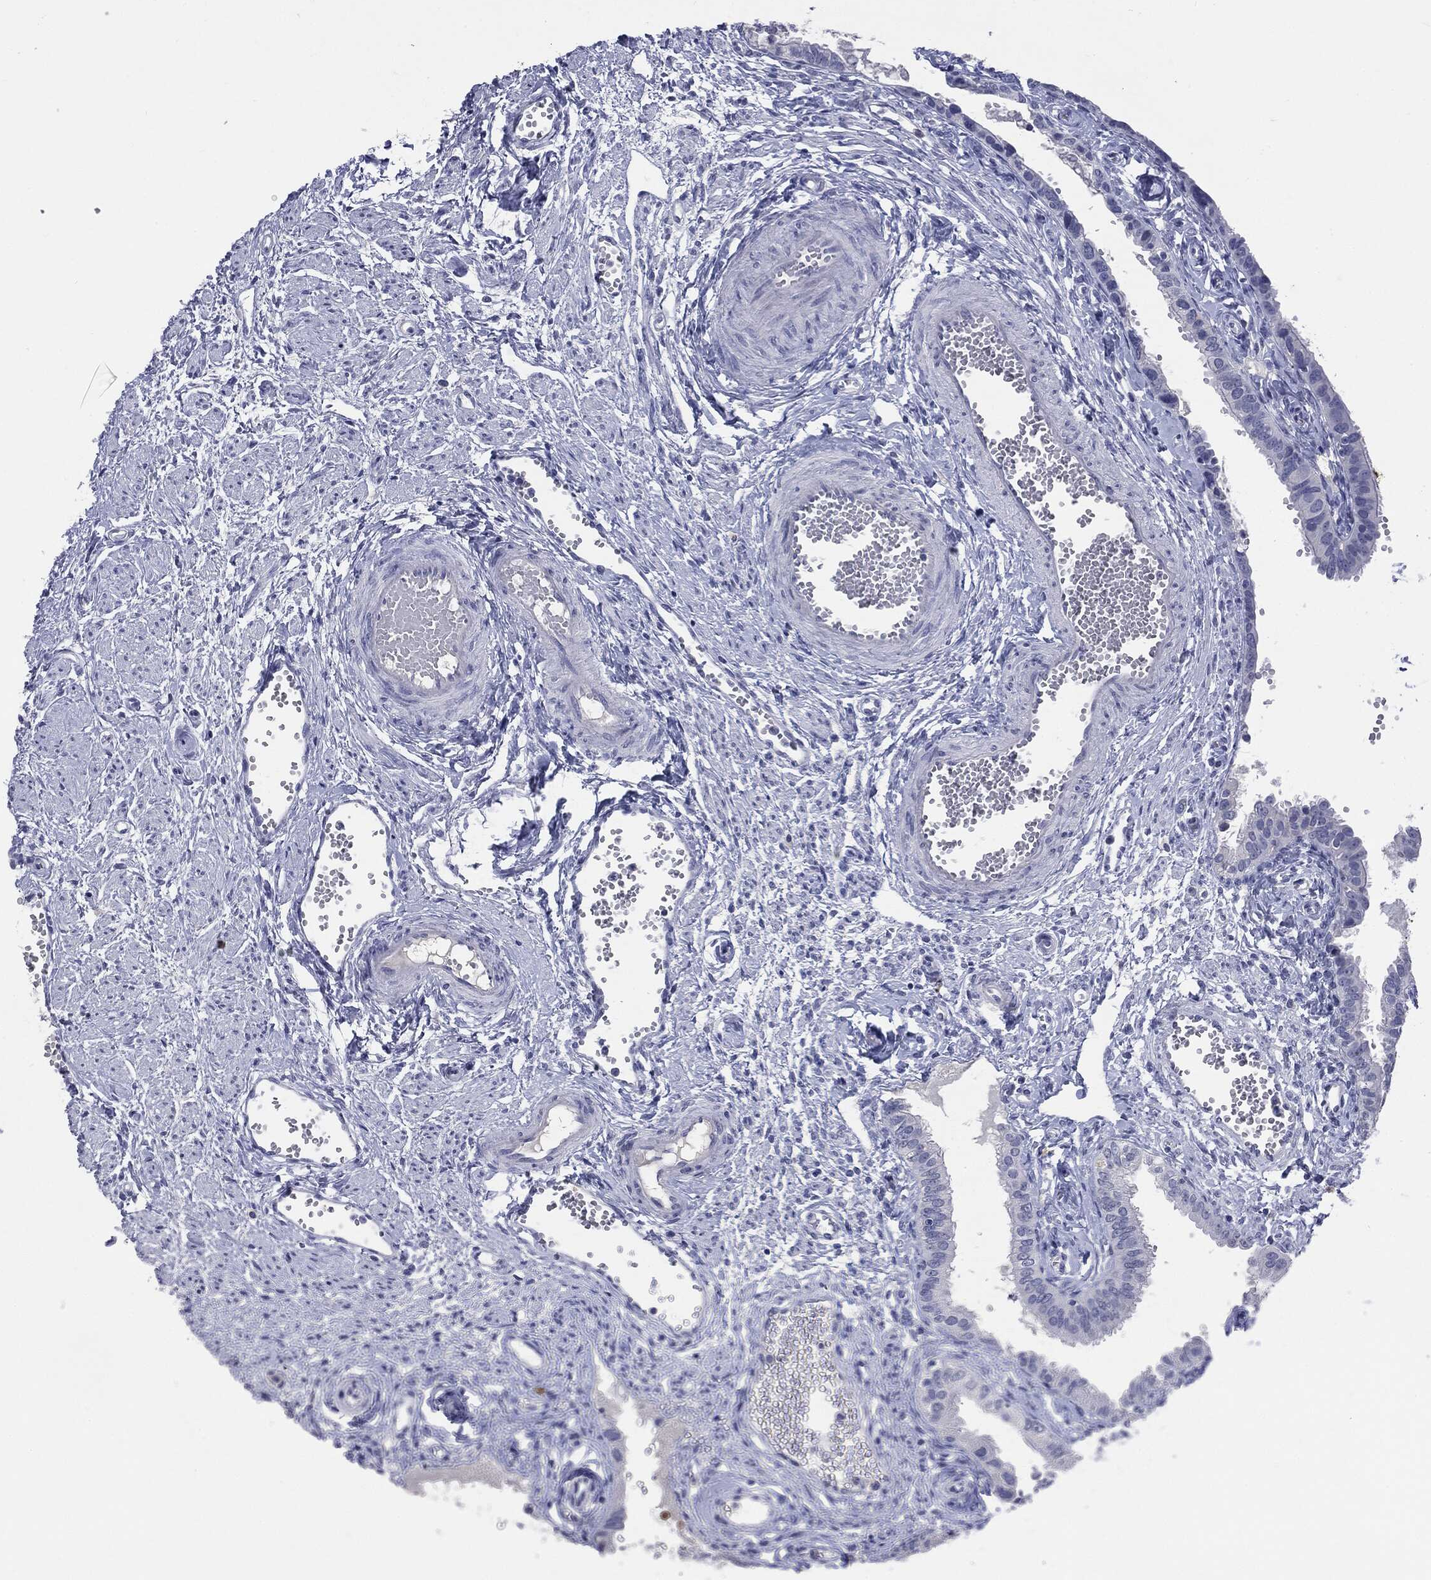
{"staining": {"intensity": "negative", "quantity": "none", "location": "none"}, "tissue": "fallopian tube", "cell_type": "Glandular cells", "image_type": "normal", "snomed": [{"axis": "morphology", "description": "Normal tissue, NOS"}, {"axis": "topography", "description": "Fallopian tube"}, {"axis": "topography", "description": "Ovary"}], "caption": "Immunohistochemical staining of normal human fallopian tube displays no significant expression in glandular cells.", "gene": "TSHB", "patient": {"sex": "female", "age": 49}}